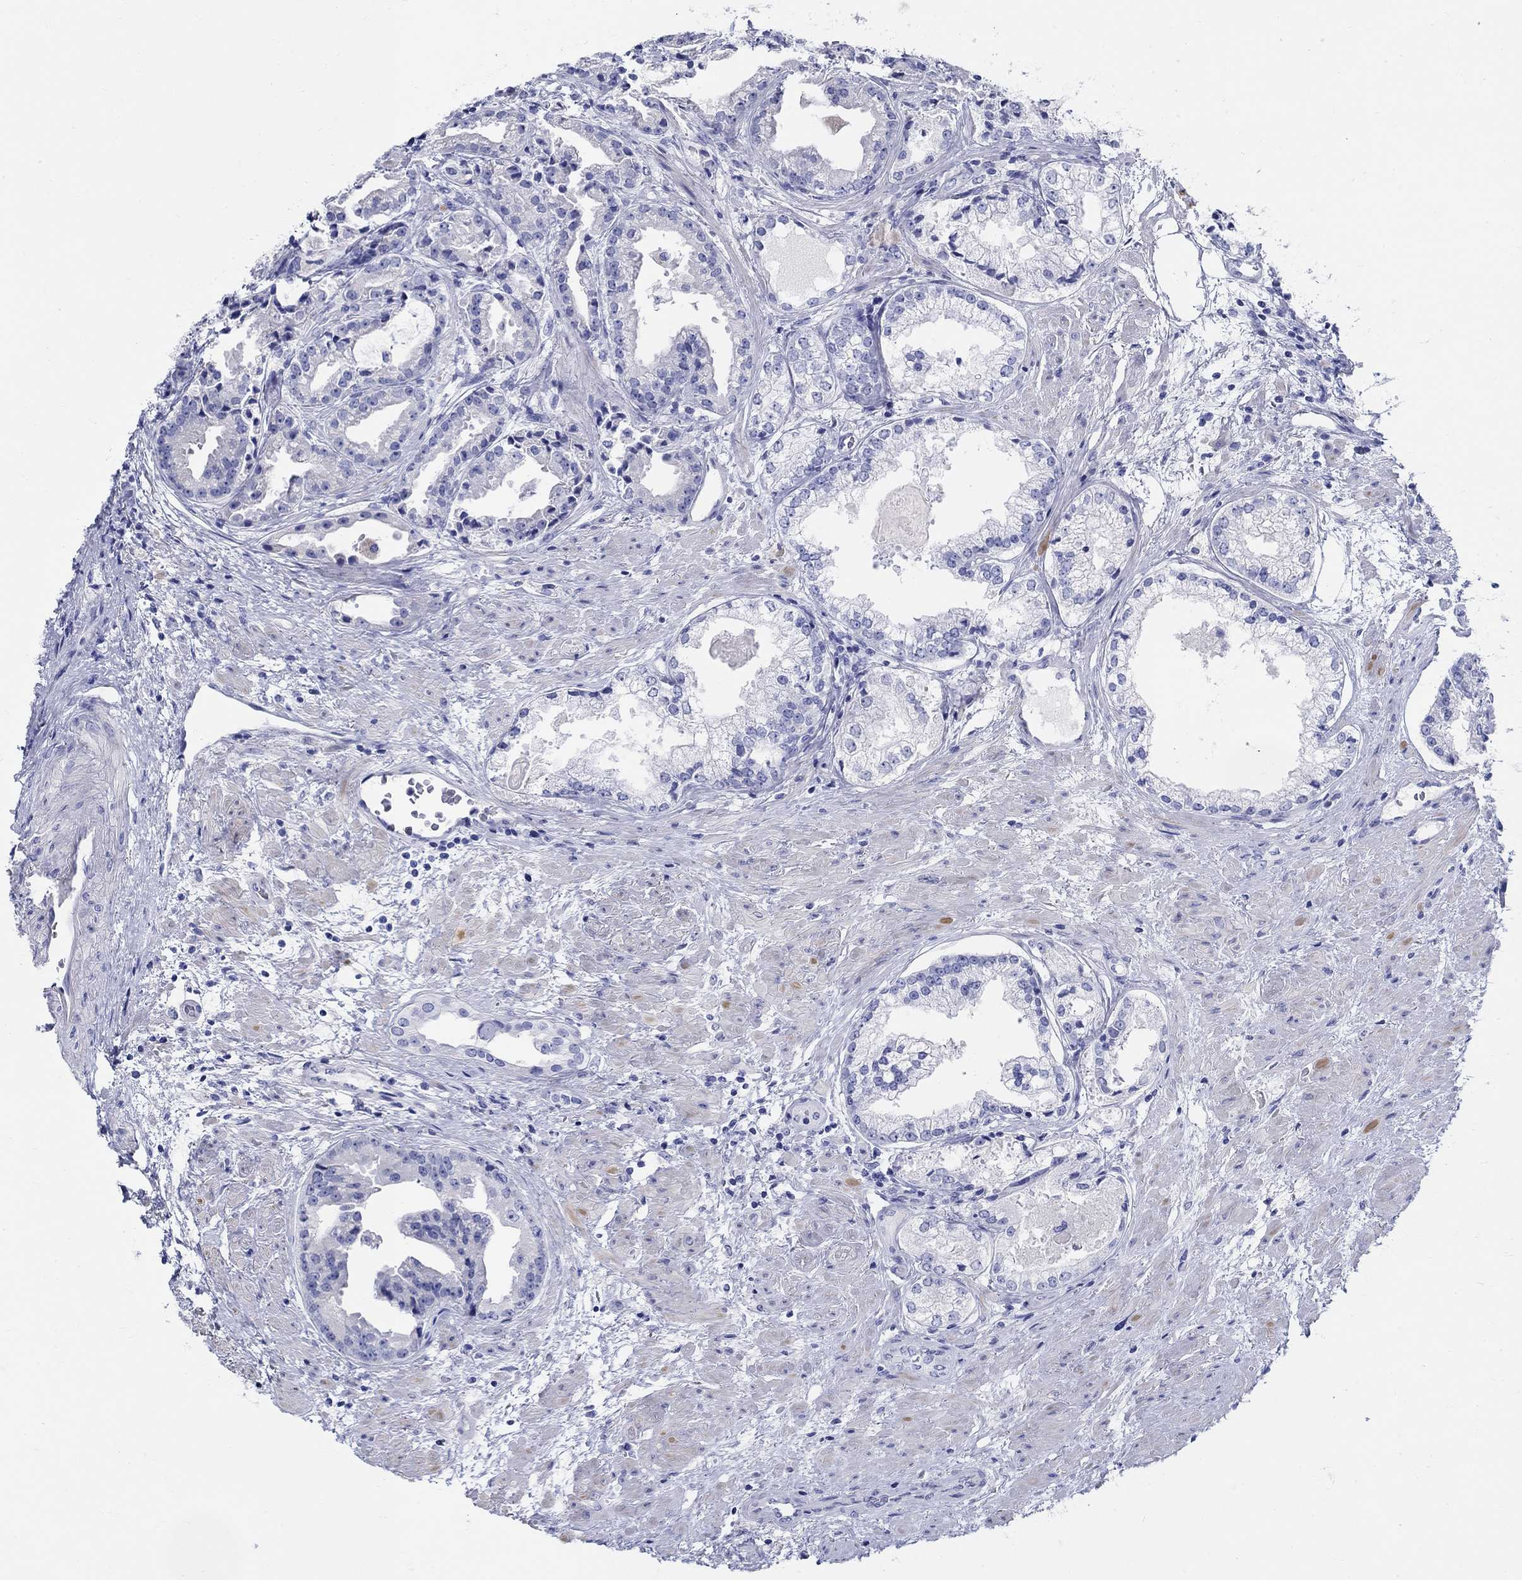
{"staining": {"intensity": "negative", "quantity": "none", "location": "none"}, "tissue": "prostate cancer", "cell_type": "Tumor cells", "image_type": "cancer", "snomed": [{"axis": "morphology", "description": "Adenocarcinoma, NOS"}, {"axis": "morphology", "description": "Adenocarcinoma, High grade"}, {"axis": "topography", "description": "Prostate"}], "caption": "This is an IHC histopathology image of human adenocarcinoma (prostate). There is no staining in tumor cells.", "gene": "CRYGS", "patient": {"sex": "male", "age": 64}}